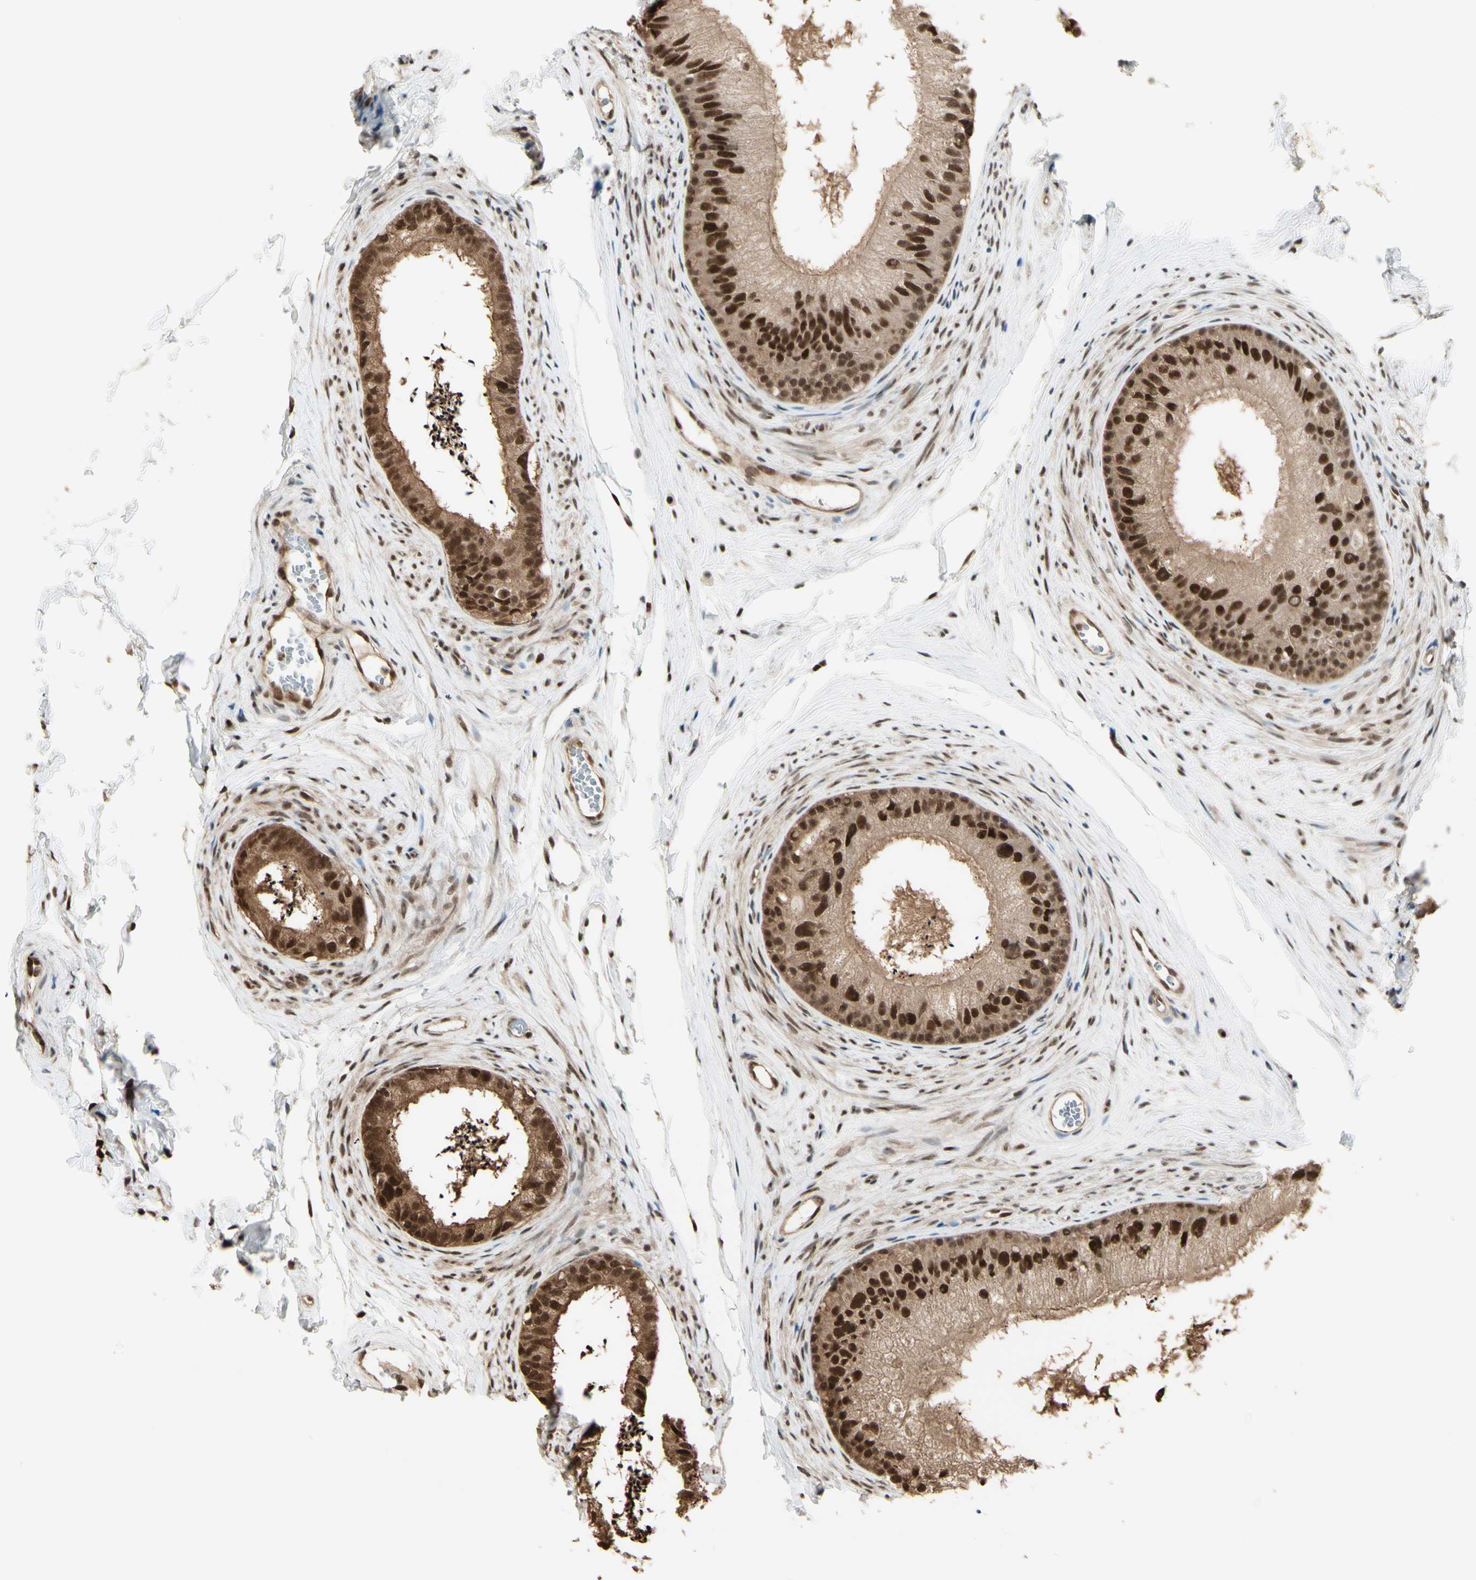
{"staining": {"intensity": "strong", "quantity": ">75%", "location": "cytoplasmic/membranous,nuclear"}, "tissue": "epididymis", "cell_type": "Glandular cells", "image_type": "normal", "snomed": [{"axis": "morphology", "description": "Normal tissue, NOS"}, {"axis": "topography", "description": "Epididymis"}], "caption": "Protein staining displays strong cytoplasmic/membranous,nuclear expression in approximately >75% of glandular cells in normal epididymis. The staining was performed using DAB (3,3'-diaminobenzidine) to visualize the protein expression in brown, while the nuclei were stained in blue with hematoxylin (Magnification: 20x).", "gene": "HSF1", "patient": {"sex": "male", "age": 56}}